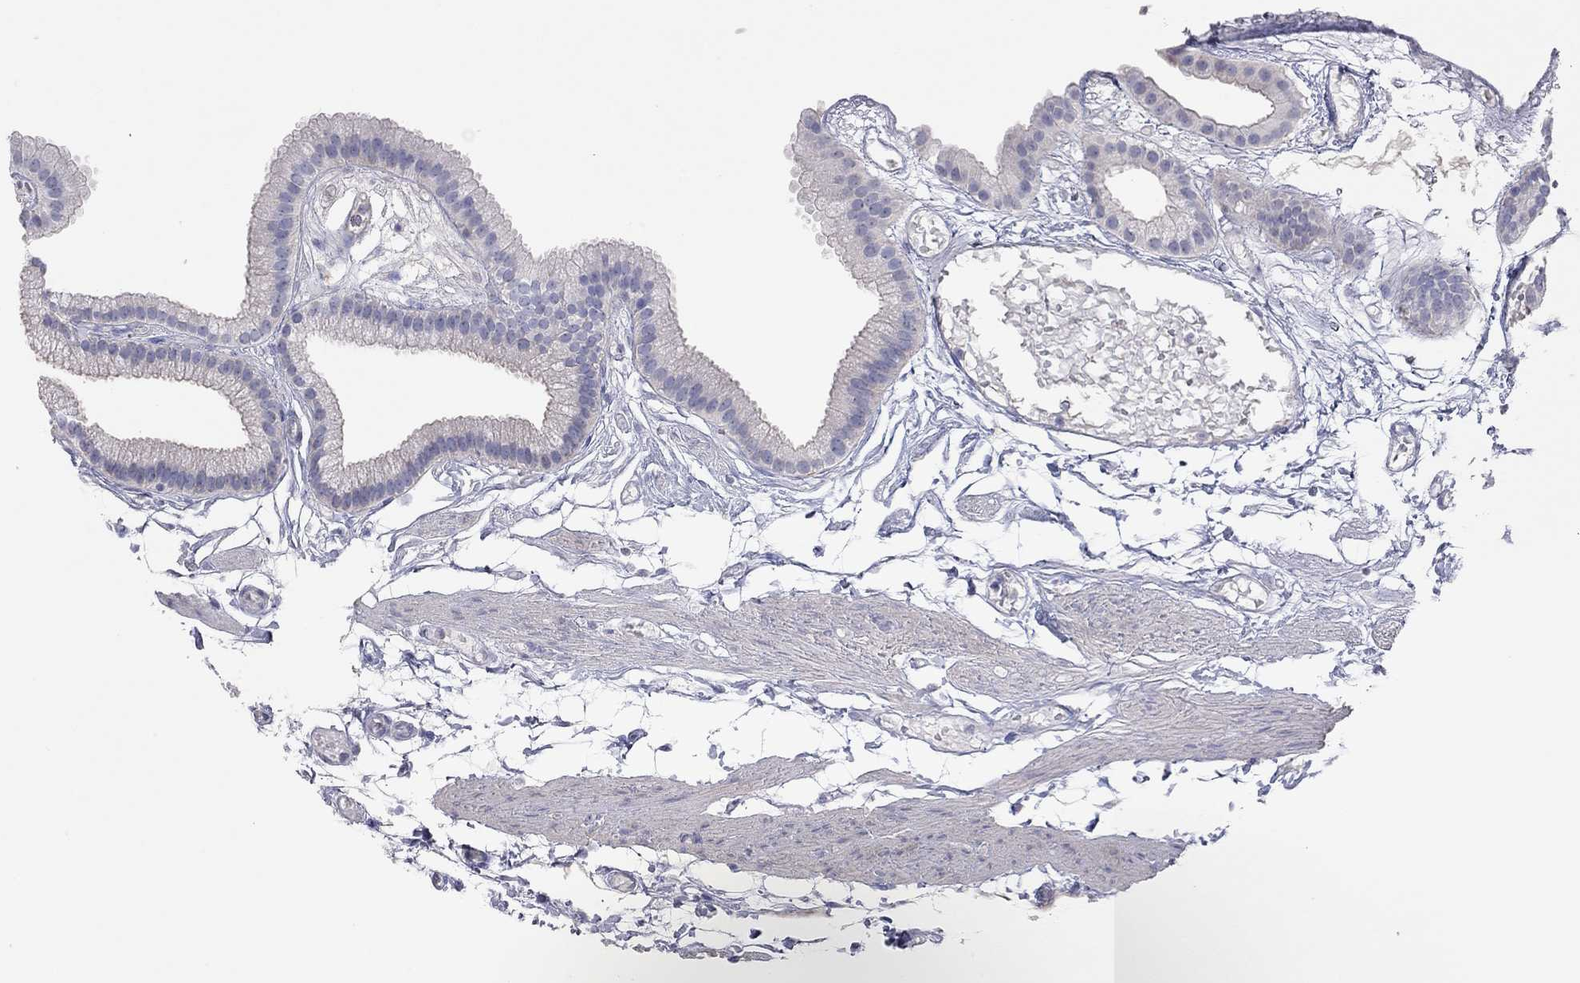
{"staining": {"intensity": "weak", "quantity": "<25%", "location": "cytoplasmic/membranous"}, "tissue": "gallbladder", "cell_type": "Glandular cells", "image_type": "normal", "snomed": [{"axis": "morphology", "description": "Normal tissue, NOS"}, {"axis": "topography", "description": "Gallbladder"}], "caption": "Immunohistochemistry (IHC) of benign gallbladder shows no positivity in glandular cells.", "gene": "KCNB1", "patient": {"sex": "female", "age": 45}}